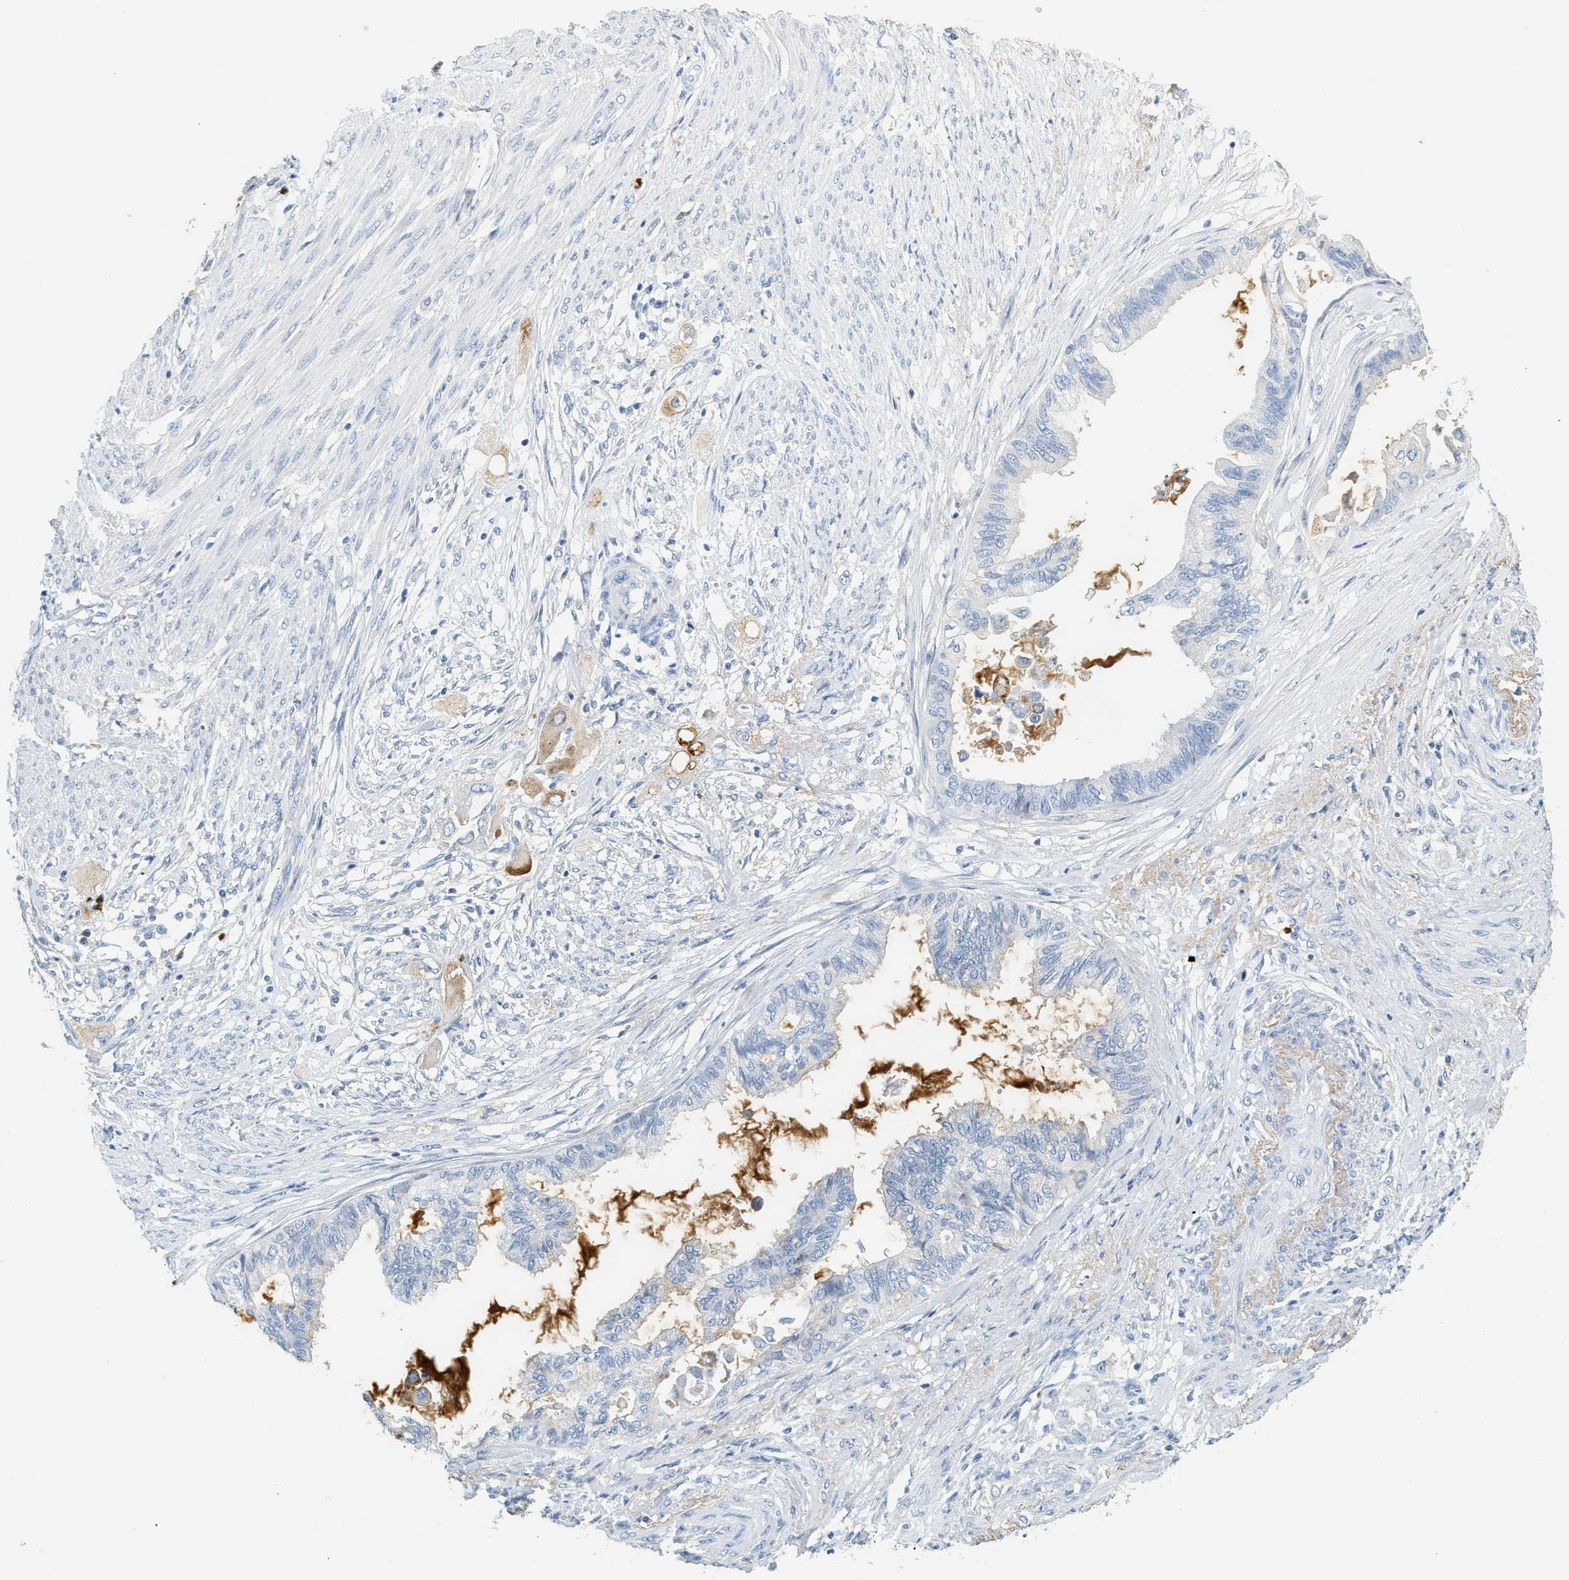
{"staining": {"intensity": "negative", "quantity": "none", "location": "none"}, "tissue": "cervical cancer", "cell_type": "Tumor cells", "image_type": "cancer", "snomed": [{"axis": "morphology", "description": "Normal tissue, NOS"}, {"axis": "morphology", "description": "Adenocarcinoma, NOS"}, {"axis": "topography", "description": "Cervix"}, {"axis": "topography", "description": "Endometrium"}], "caption": "Cervical cancer (adenocarcinoma) was stained to show a protein in brown. There is no significant staining in tumor cells. The staining is performed using DAB brown chromogen with nuclei counter-stained in using hematoxylin.", "gene": "LCN2", "patient": {"sex": "female", "age": 86}}